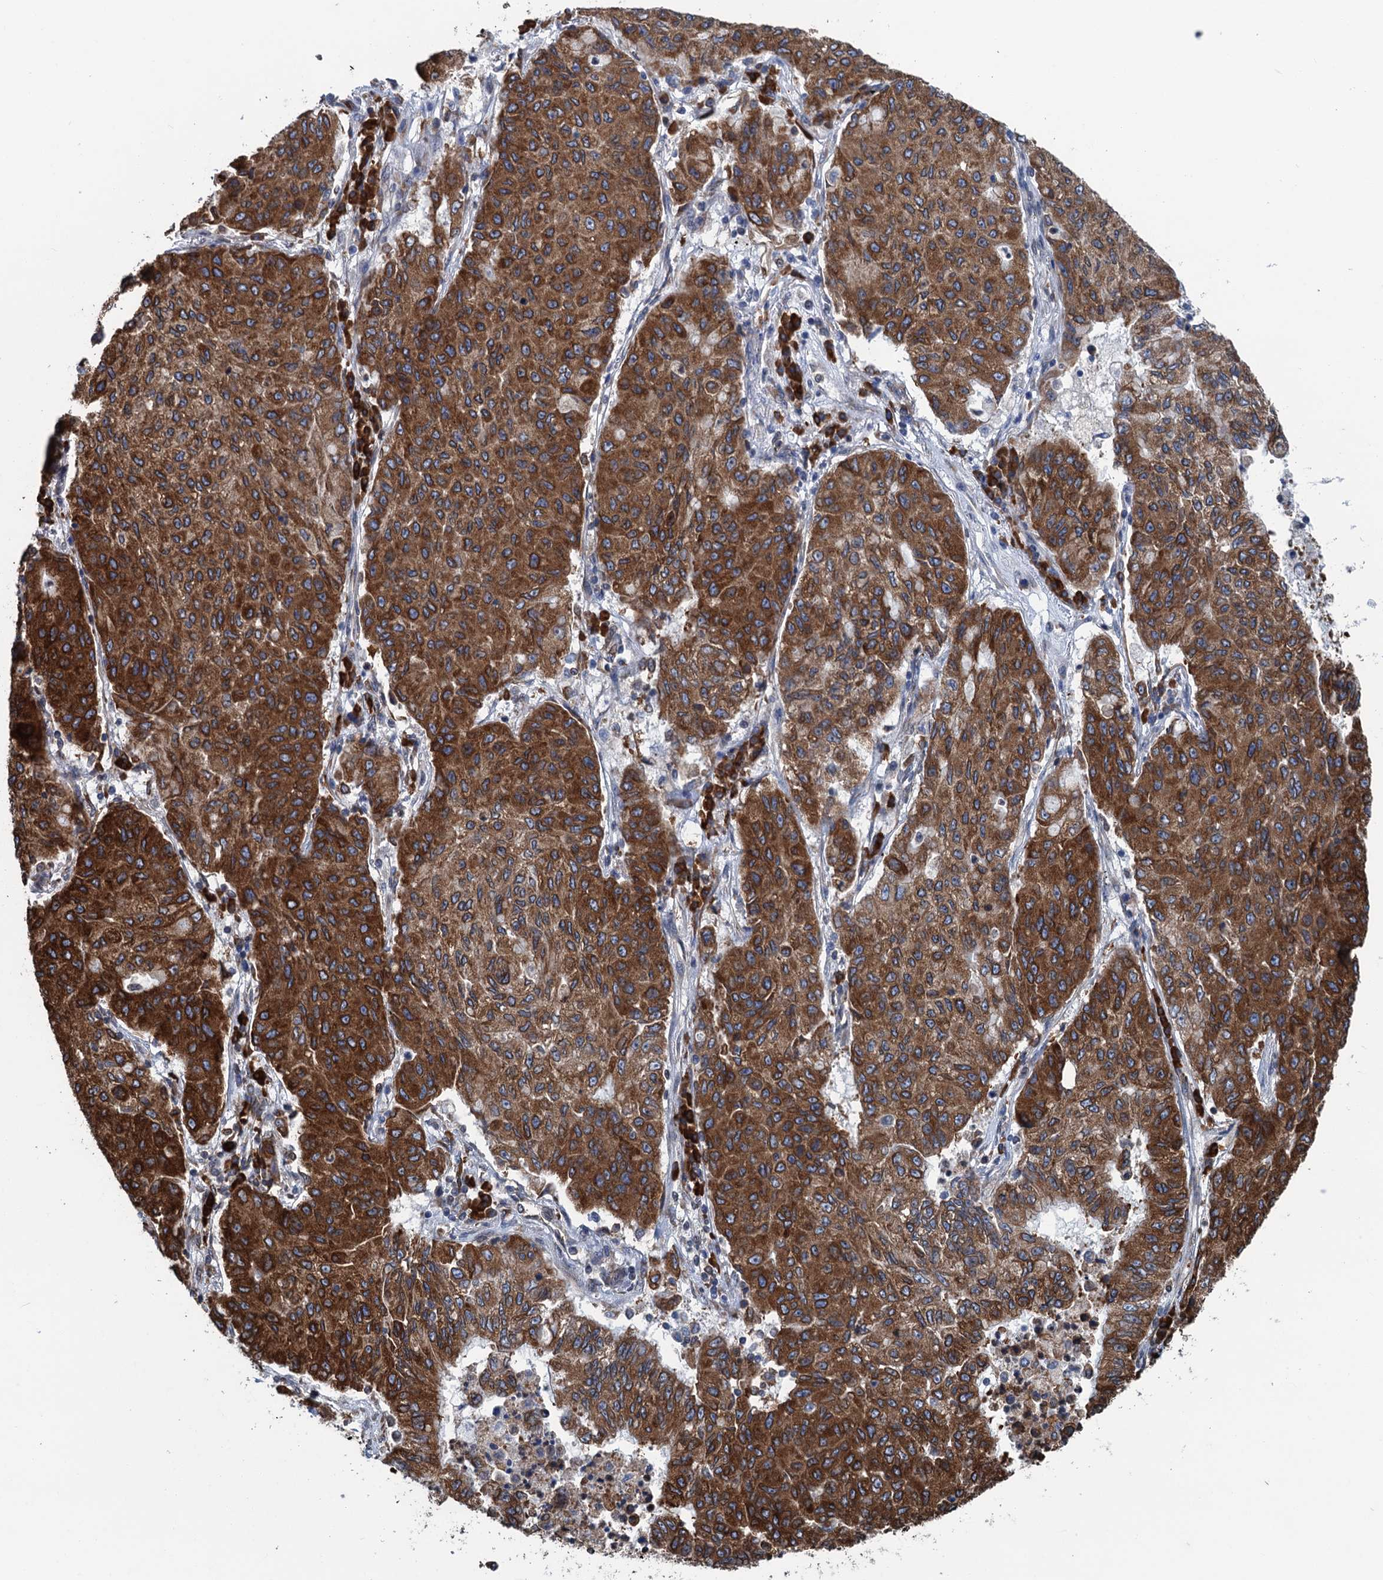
{"staining": {"intensity": "strong", "quantity": ">75%", "location": "cytoplasmic/membranous"}, "tissue": "lung cancer", "cell_type": "Tumor cells", "image_type": "cancer", "snomed": [{"axis": "morphology", "description": "Squamous cell carcinoma, NOS"}, {"axis": "topography", "description": "Lung"}], "caption": "Approximately >75% of tumor cells in lung cancer (squamous cell carcinoma) demonstrate strong cytoplasmic/membranous protein expression as visualized by brown immunohistochemical staining.", "gene": "TMEM205", "patient": {"sex": "male", "age": 74}}